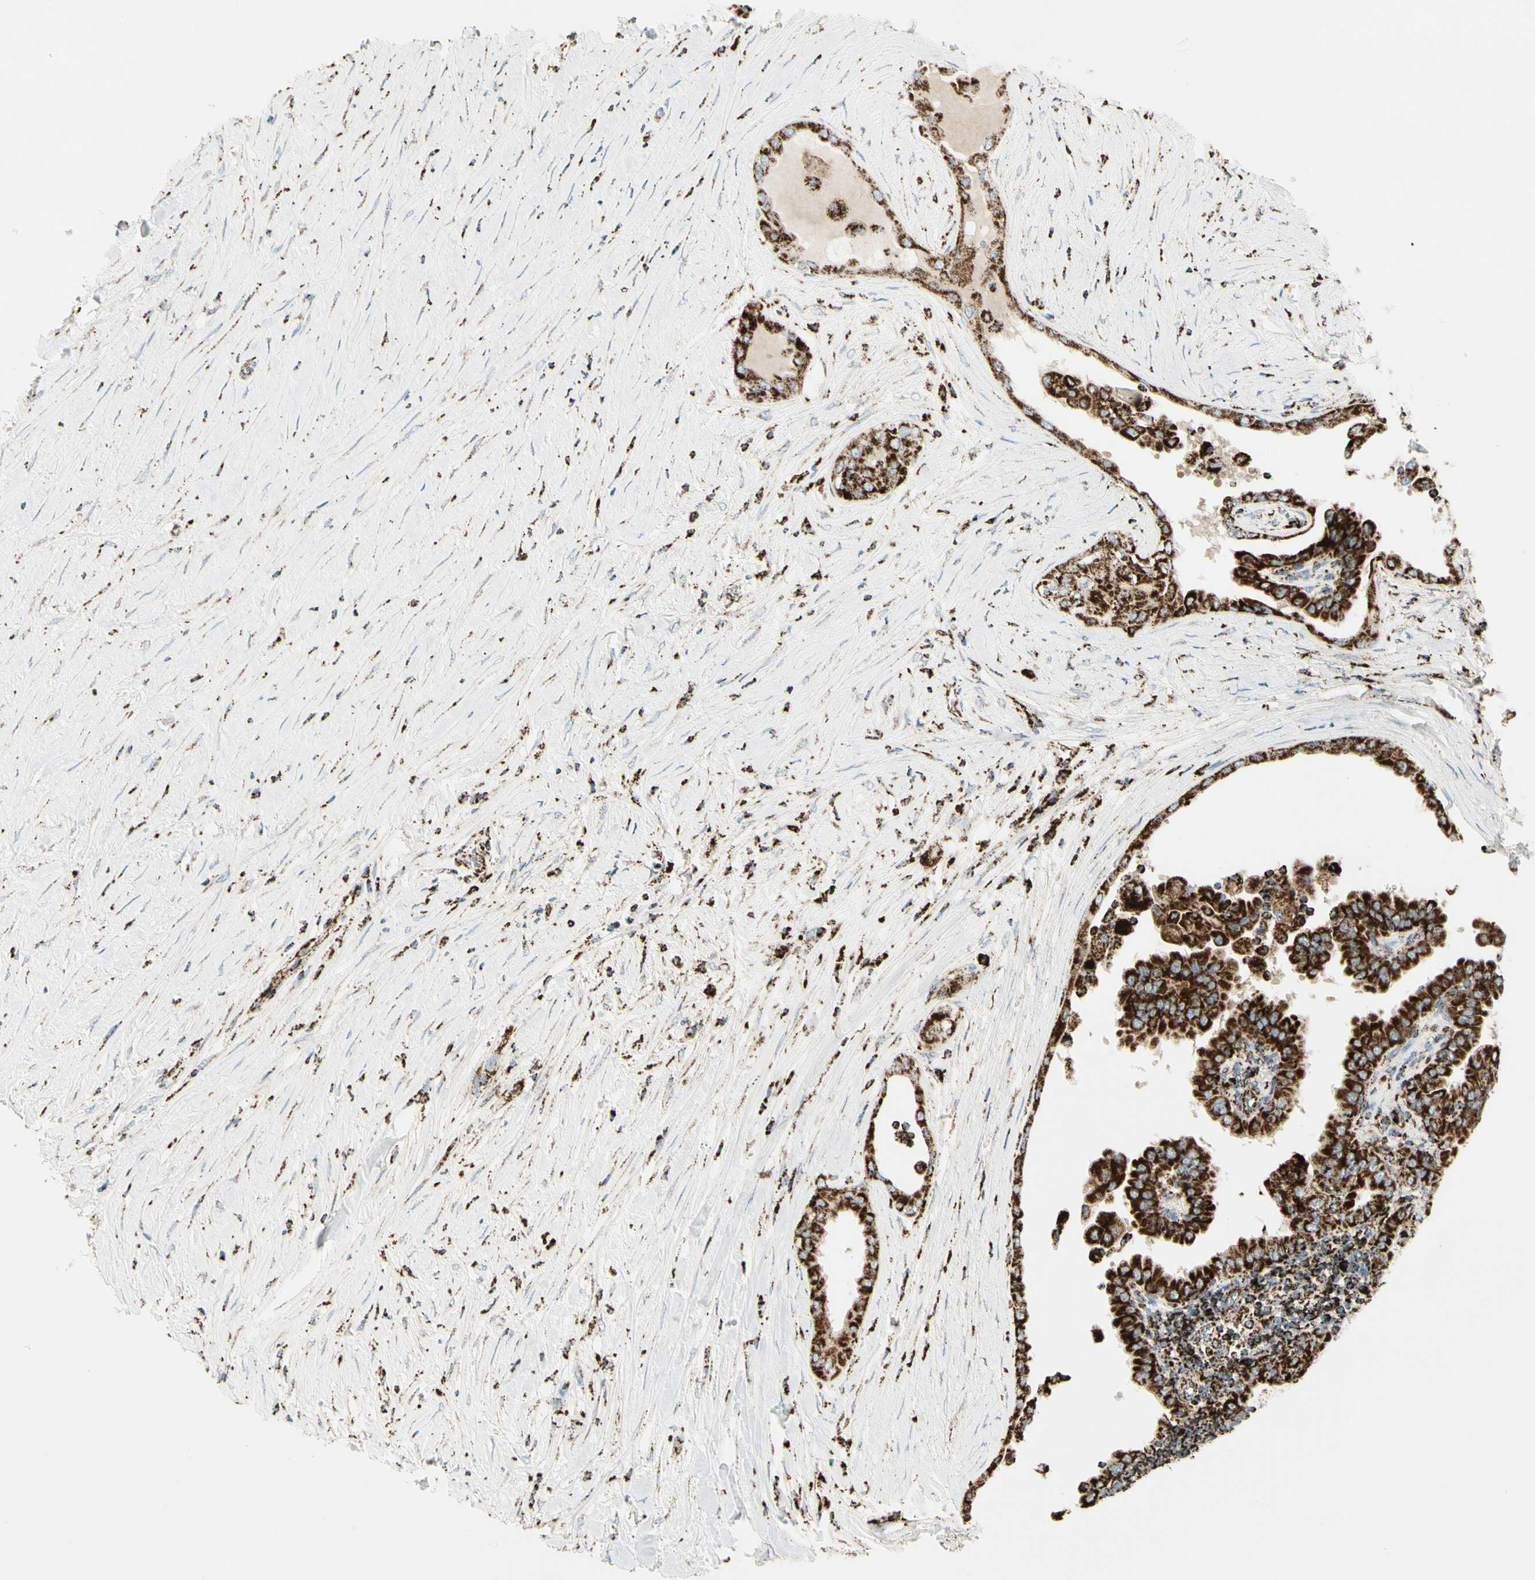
{"staining": {"intensity": "strong", "quantity": ">75%", "location": "cytoplasmic/membranous"}, "tissue": "thyroid cancer", "cell_type": "Tumor cells", "image_type": "cancer", "snomed": [{"axis": "morphology", "description": "Papillary adenocarcinoma, NOS"}, {"axis": "topography", "description": "Thyroid gland"}], "caption": "Immunohistochemistry (DAB) staining of thyroid cancer reveals strong cytoplasmic/membranous protein staining in approximately >75% of tumor cells.", "gene": "ME2", "patient": {"sex": "male", "age": 33}}